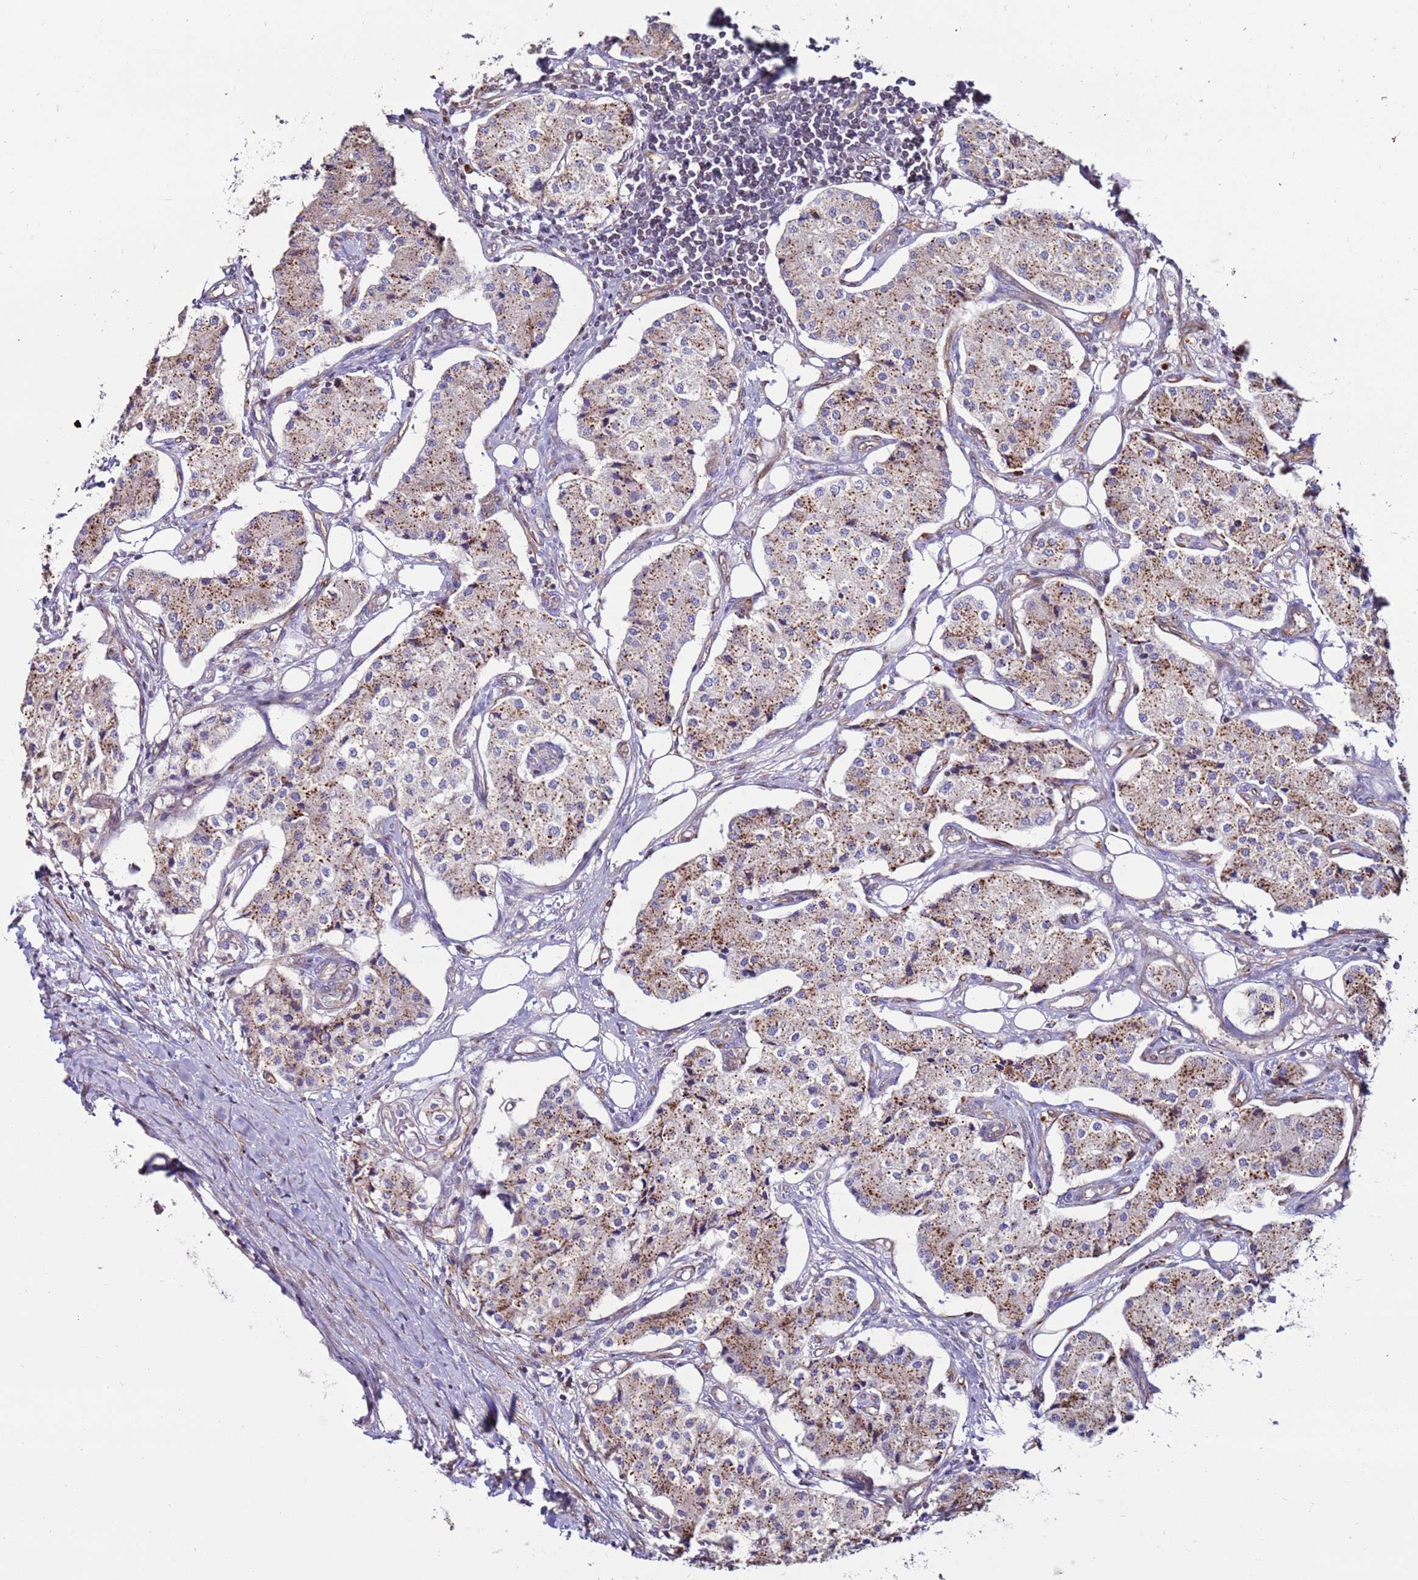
{"staining": {"intensity": "strong", "quantity": "25%-75%", "location": "cytoplasmic/membranous"}, "tissue": "carcinoid", "cell_type": "Tumor cells", "image_type": "cancer", "snomed": [{"axis": "morphology", "description": "Carcinoid, malignant, NOS"}, {"axis": "topography", "description": "Colon"}], "caption": "Tumor cells exhibit high levels of strong cytoplasmic/membranous staining in approximately 25%-75% of cells in human carcinoid (malignant). The staining is performed using DAB (3,3'-diaminobenzidine) brown chromogen to label protein expression. The nuclei are counter-stained blue using hematoxylin.", "gene": "CLEC4M", "patient": {"sex": "female", "age": 52}}